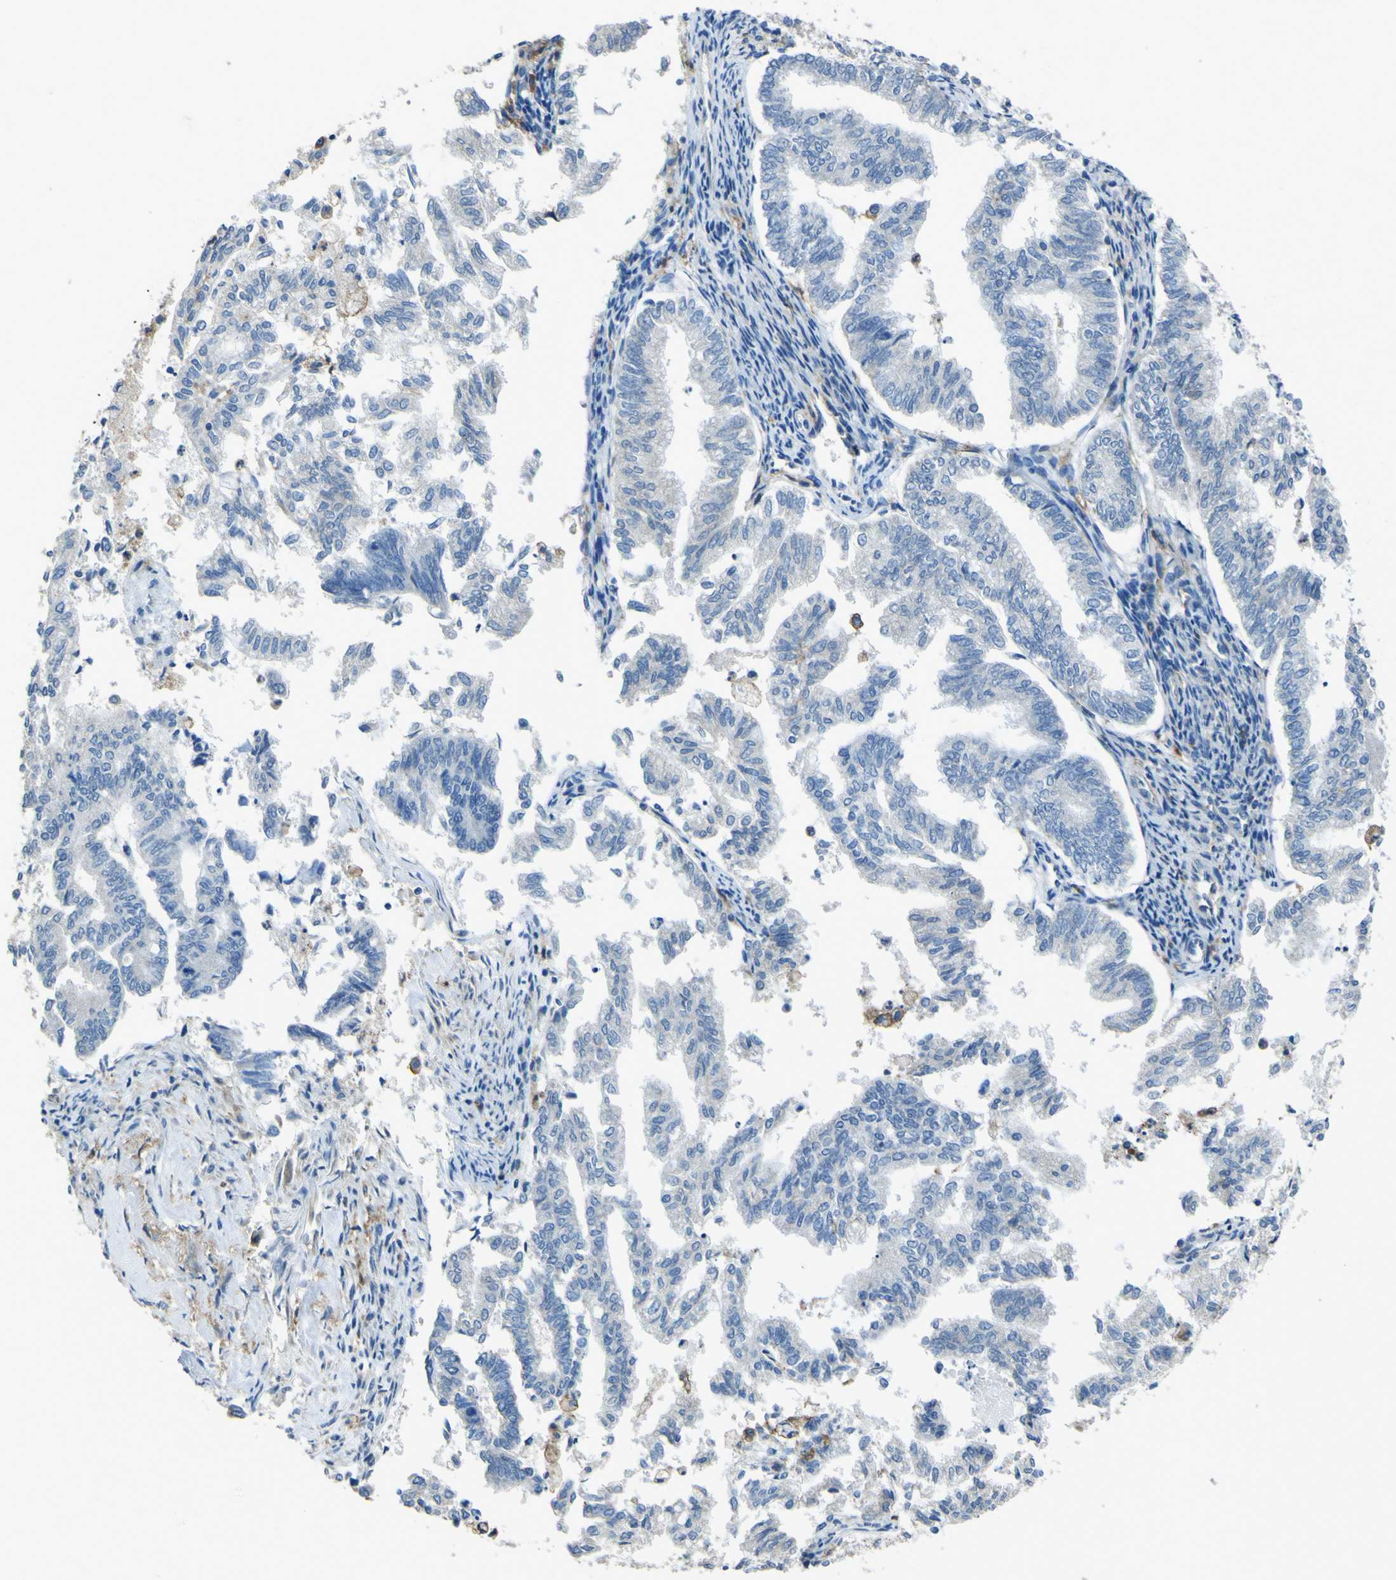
{"staining": {"intensity": "negative", "quantity": "none", "location": "none"}, "tissue": "endometrial cancer", "cell_type": "Tumor cells", "image_type": "cancer", "snomed": [{"axis": "morphology", "description": "Necrosis, NOS"}, {"axis": "morphology", "description": "Adenocarcinoma, NOS"}, {"axis": "topography", "description": "Endometrium"}], "caption": "This photomicrograph is of endometrial adenocarcinoma stained with immunohistochemistry (IHC) to label a protein in brown with the nuclei are counter-stained blue. There is no staining in tumor cells.", "gene": "LAIR1", "patient": {"sex": "female", "age": 79}}